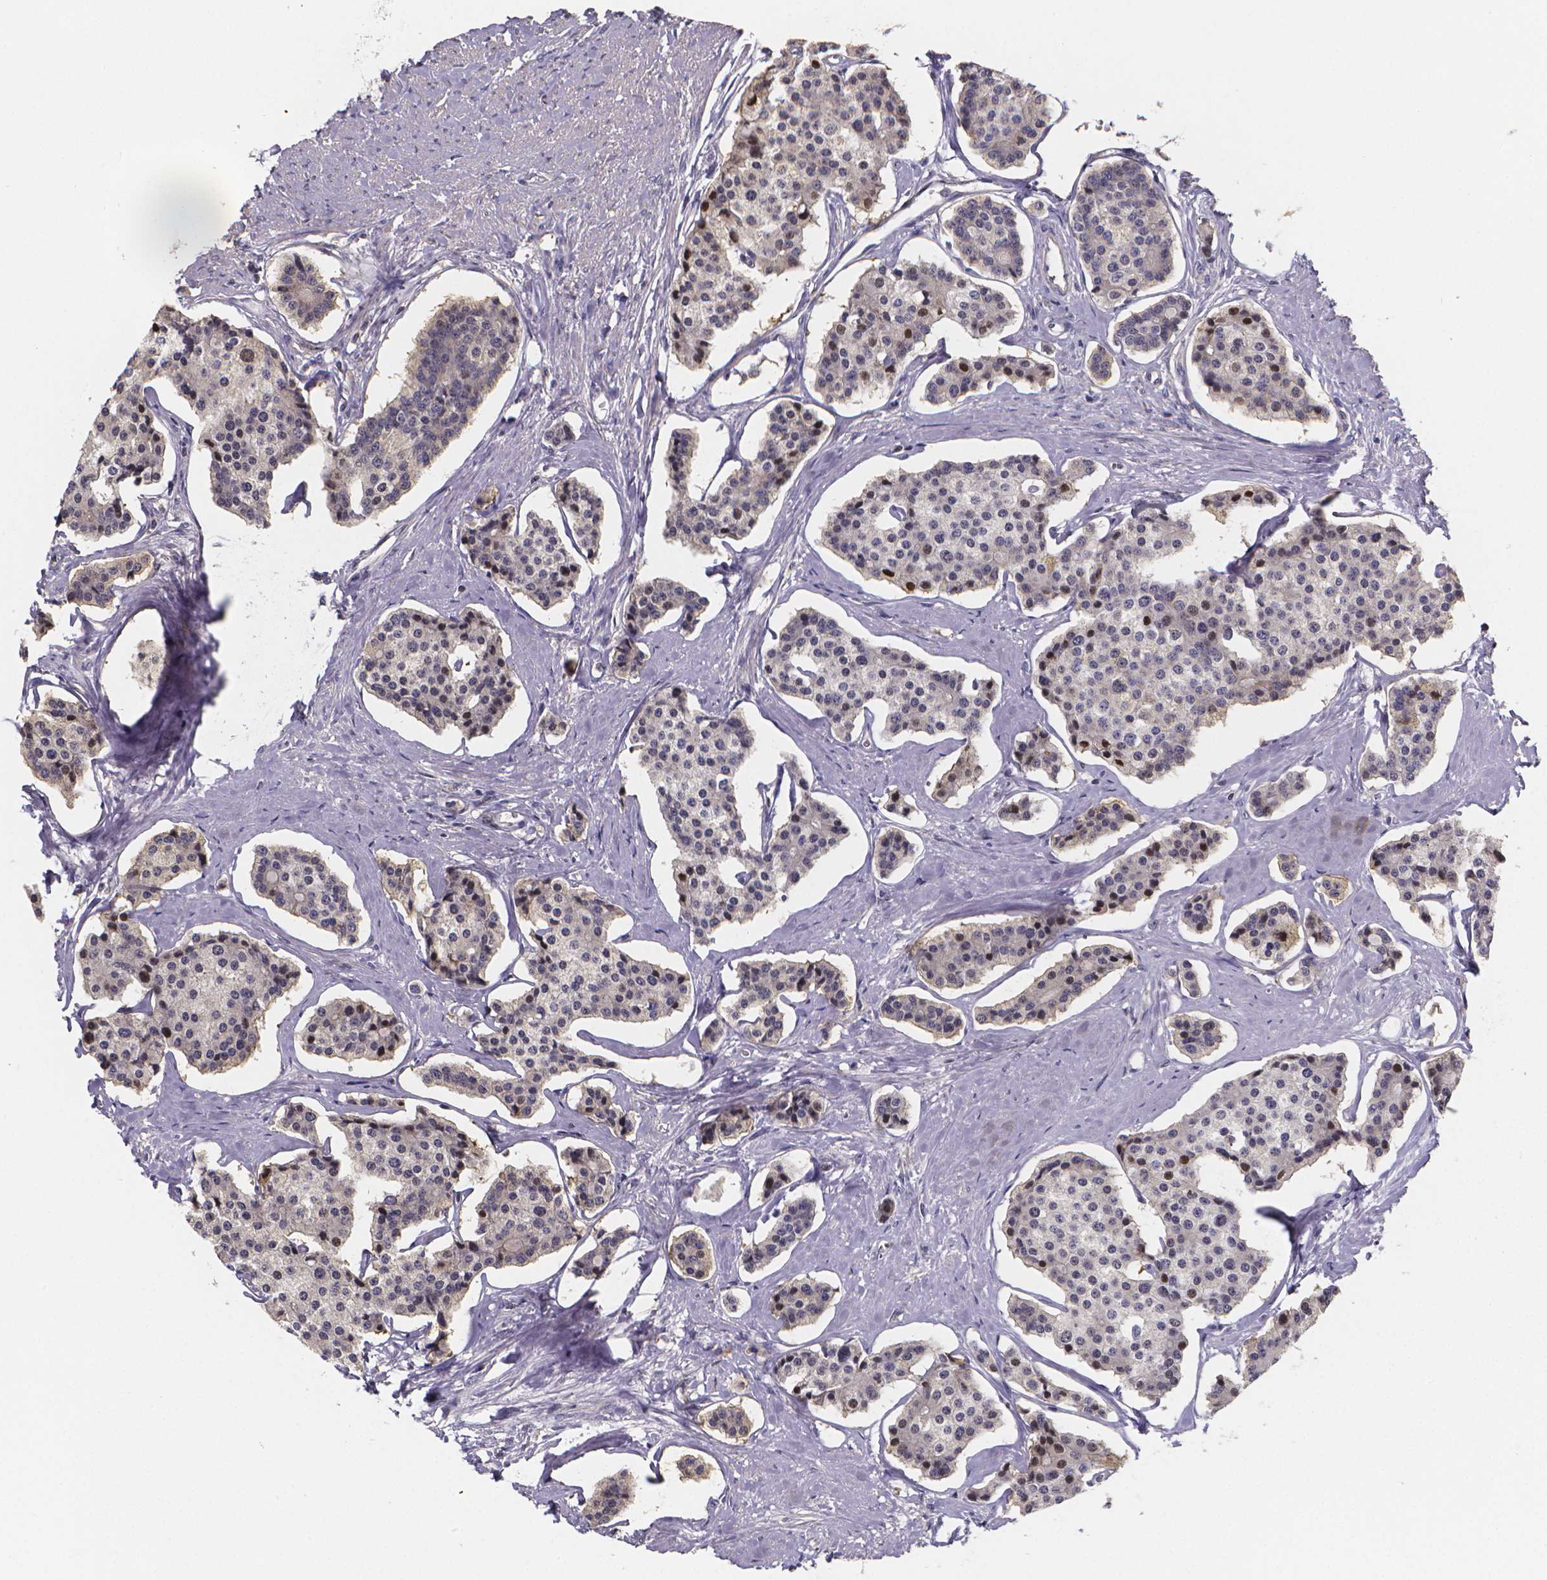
{"staining": {"intensity": "negative", "quantity": "none", "location": "none"}, "tissue": "carcinoid", "cell_type": "Tumor cells", "image_type": "cancer", "snomed": [{"axis": "morphology", "description": "Carcinoid, malignant, NOS"}, {"axis": "topography", "description": "Small intestine"}], "caption": "Image shows no significant protein positivity in tumor cells of carcinoid. (Brightfield microscopy of DAB (3,3'-diaminobenzidine) IHC at high magnification).", "gene": "PAH", "patient": {"sex": "female", "age": 65}}